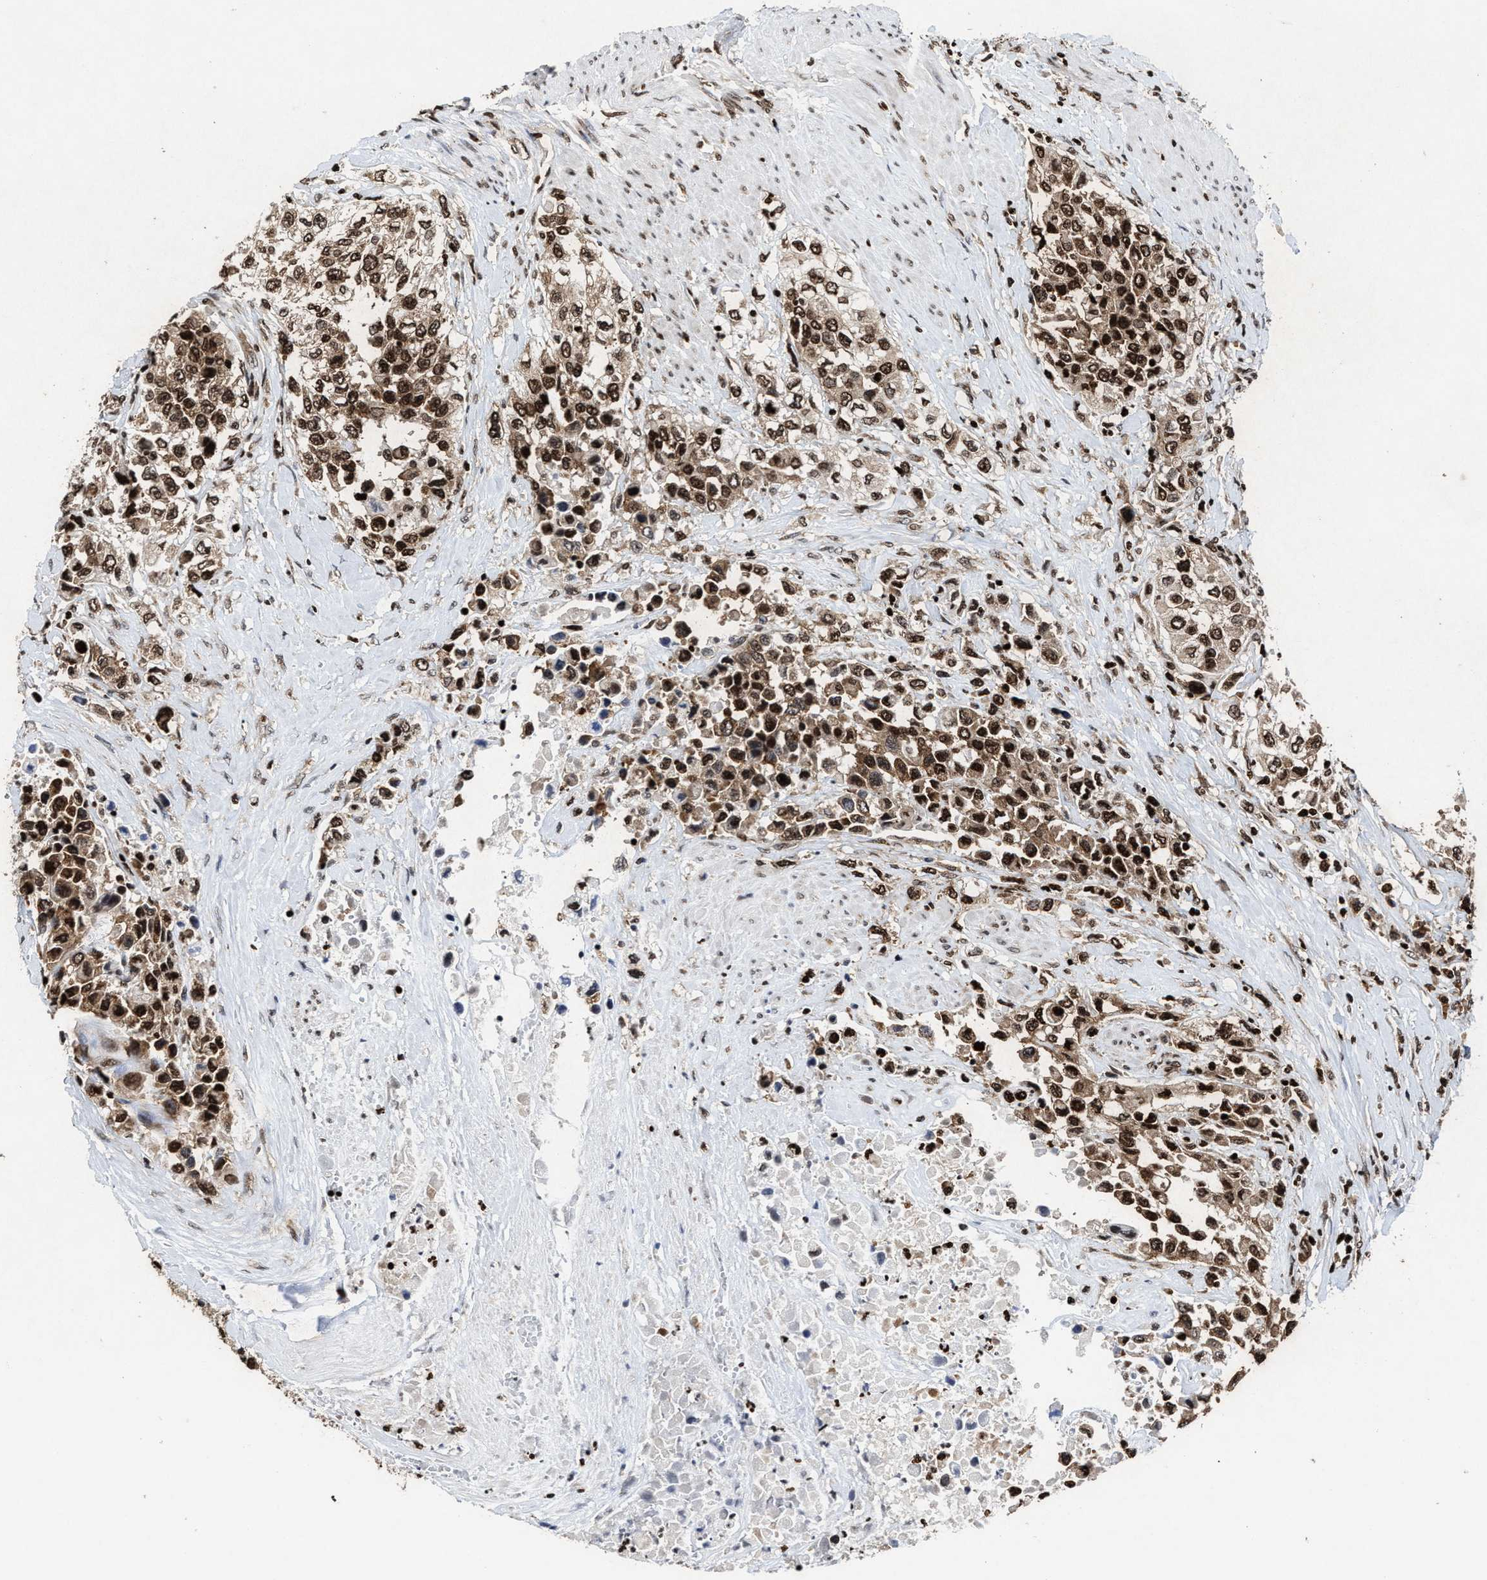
{"staining": {"intensity": "strong", "quantity": ">75%", "location": "cytoplasmic/membranous,nuclear"}, "tissue": "urothelial cancer", "cell_type": "Tumor cells", "image_type": "cancer", "snomed": [{"axis": "morphology", "description": "Urothelial carcinoma, High grade"}, {"axis": "topography", "description": "Urinary bladder"}], "caption": "The immunohistochemical stain highlights strong cytoplasmic/membranous and nuclear staining in tumor cells of urothelial cancer tissue. (brown staining indicates protein expression, while blue staining denotes nuclei).", "gene": "ALYREF", "patient": {"sex": "female", "age": 80}}